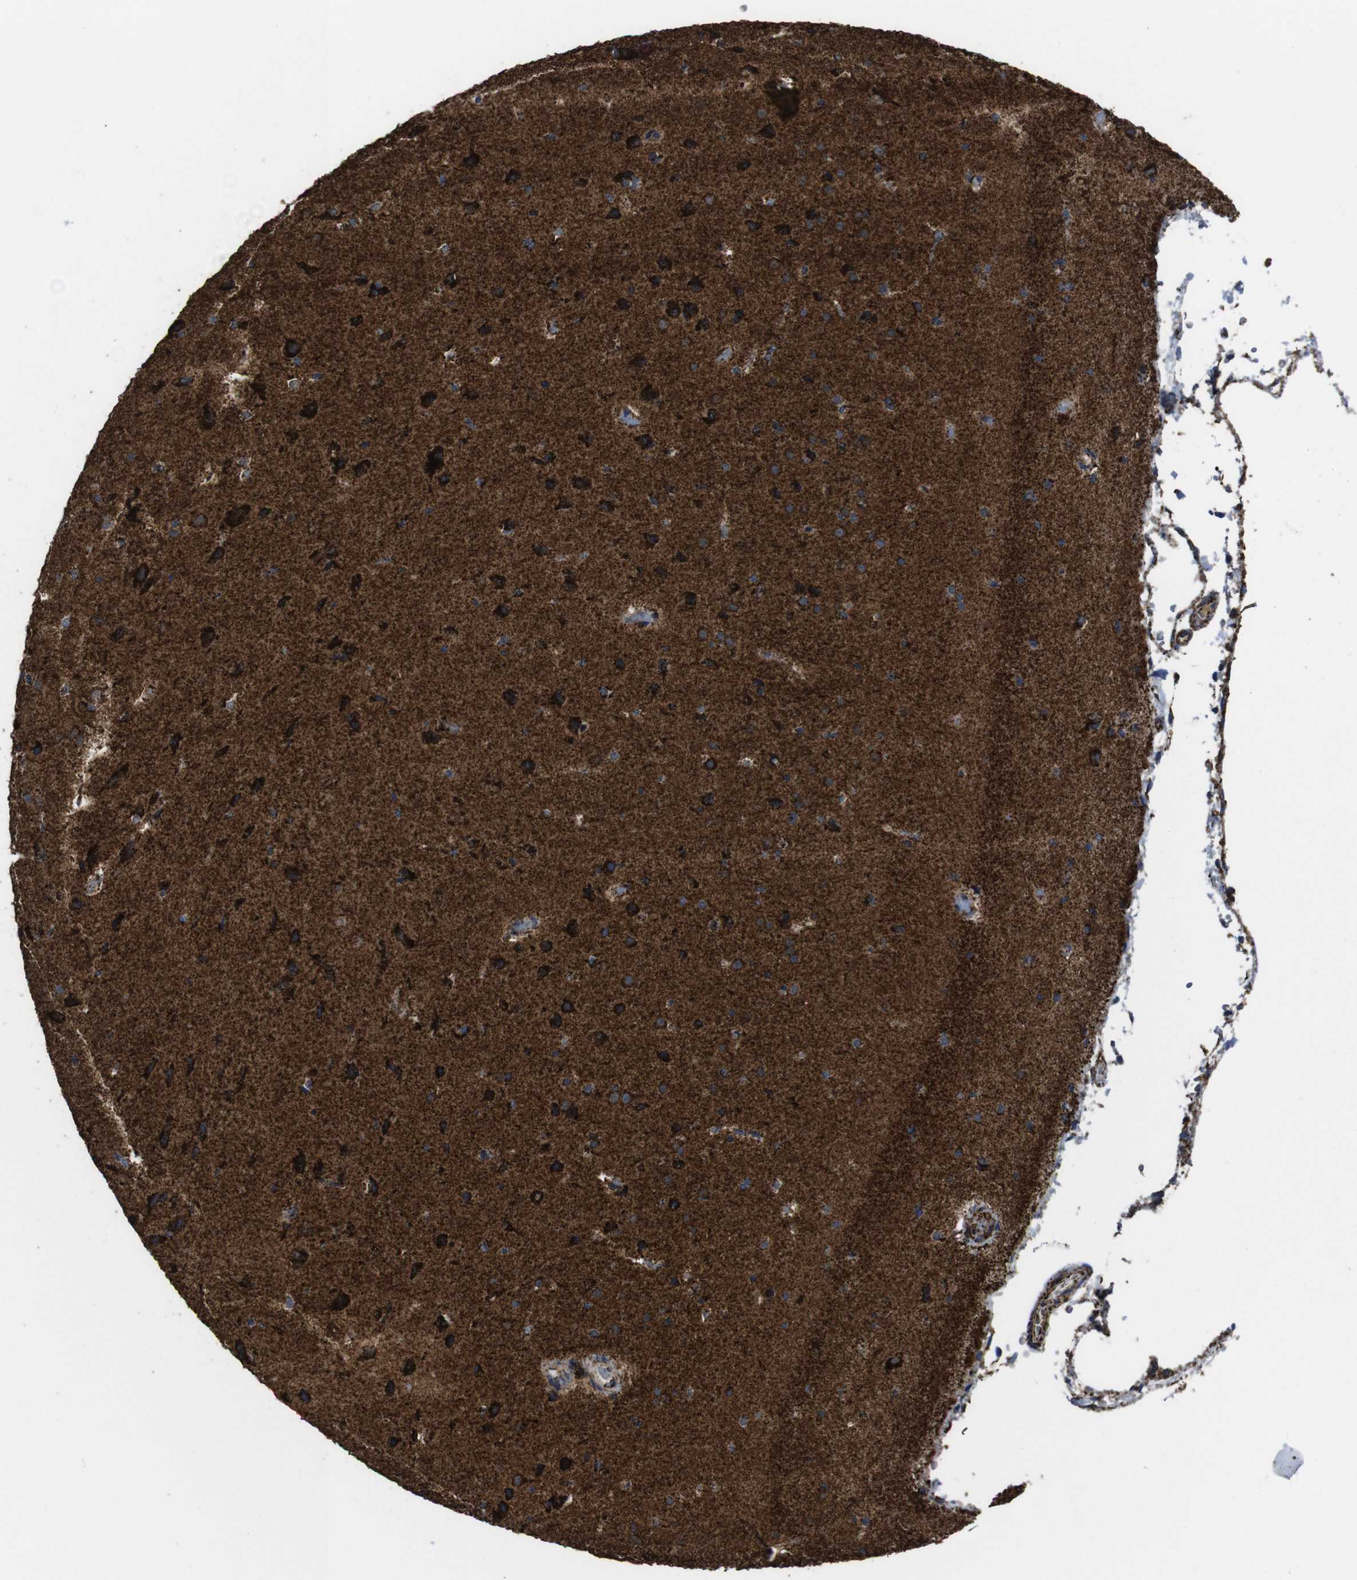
{"staining": {"intensity": "strong", "quantity": ">75%", "location": "cytoplasmic/membranous"}, "tissue": "cerebral cortex", "cell_type": "Endothelial cells", "image_type": "normal", "snomed": [{"axis": "morphology", "description": "Normal tissue, NOS"}, {"axis": "morphology", "description": "Developmental malformation"}, {"axis": "topography", "description": "Cerebral cortex"}], "caption": "Strong cytoplasmic/membranous expression for a protein is appreciated in approximately >75% of endothelial cells of unremarkable cerebral cortex using immunohistochemistry.", "gene": "ATP5F1A", "patient": {"sex": "female", "age": 30}}